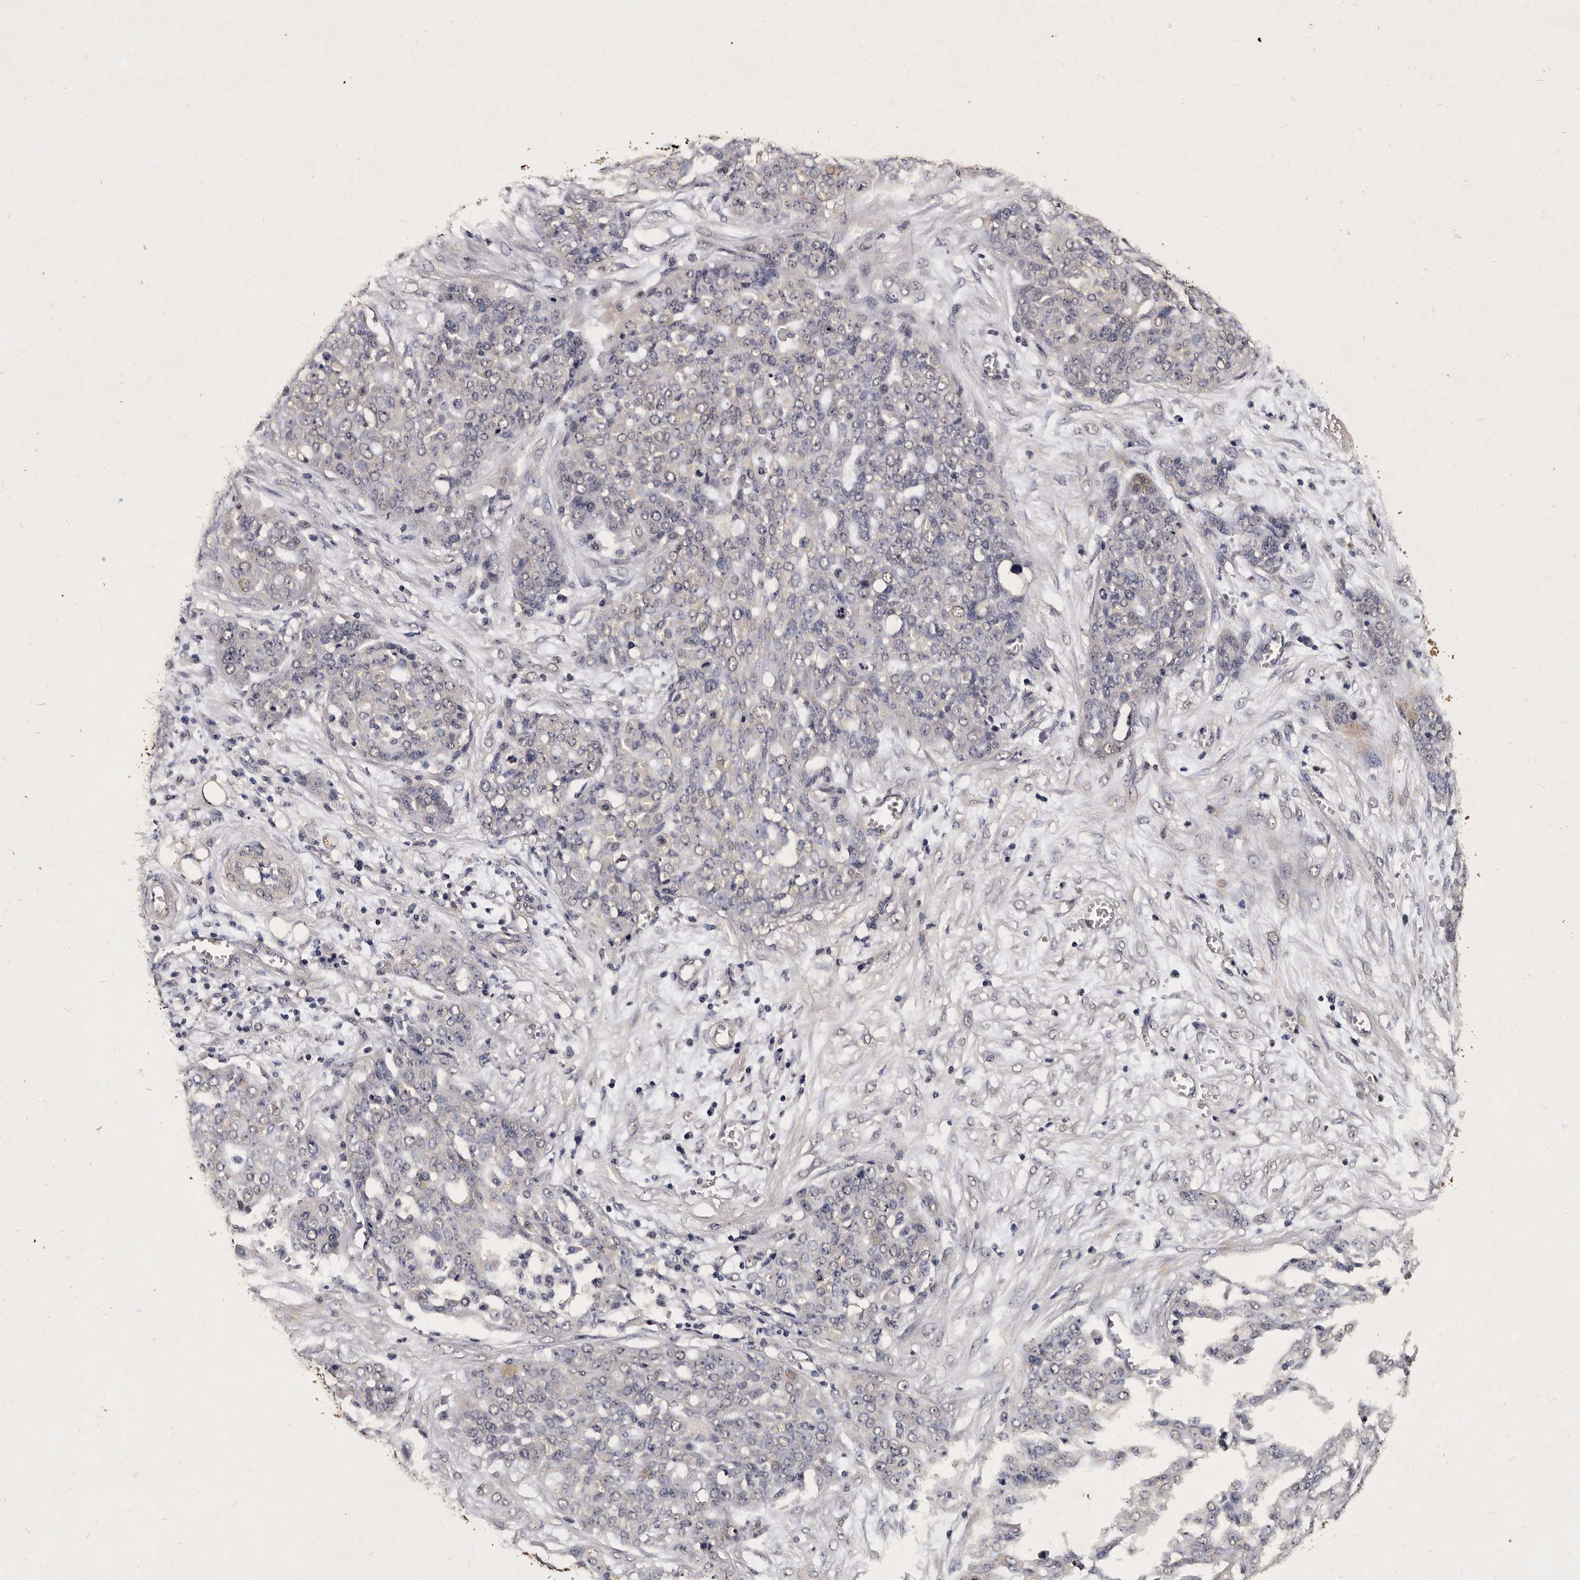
{"staining": {"intensity": "negative", "quantity": "none", "location": "none"}, "tissue": "ovarian cancer", "cell_type": "Tumor cells", "image_type": "cancer", "snomed": [{"axis": "morphology", "description": "Cystadenocarcinoma, serous, NOS"}, {"axis": "topography", "description": "Soft tissue"}, {"axis": "topography", "description": "Ovary"}], "caption": "Ovarian cancer was stained to show a protein in brown. There is no significant positivity in tumor cells.", "gene": "PARS2", "patient": {"sex": "female", "age": 57}}